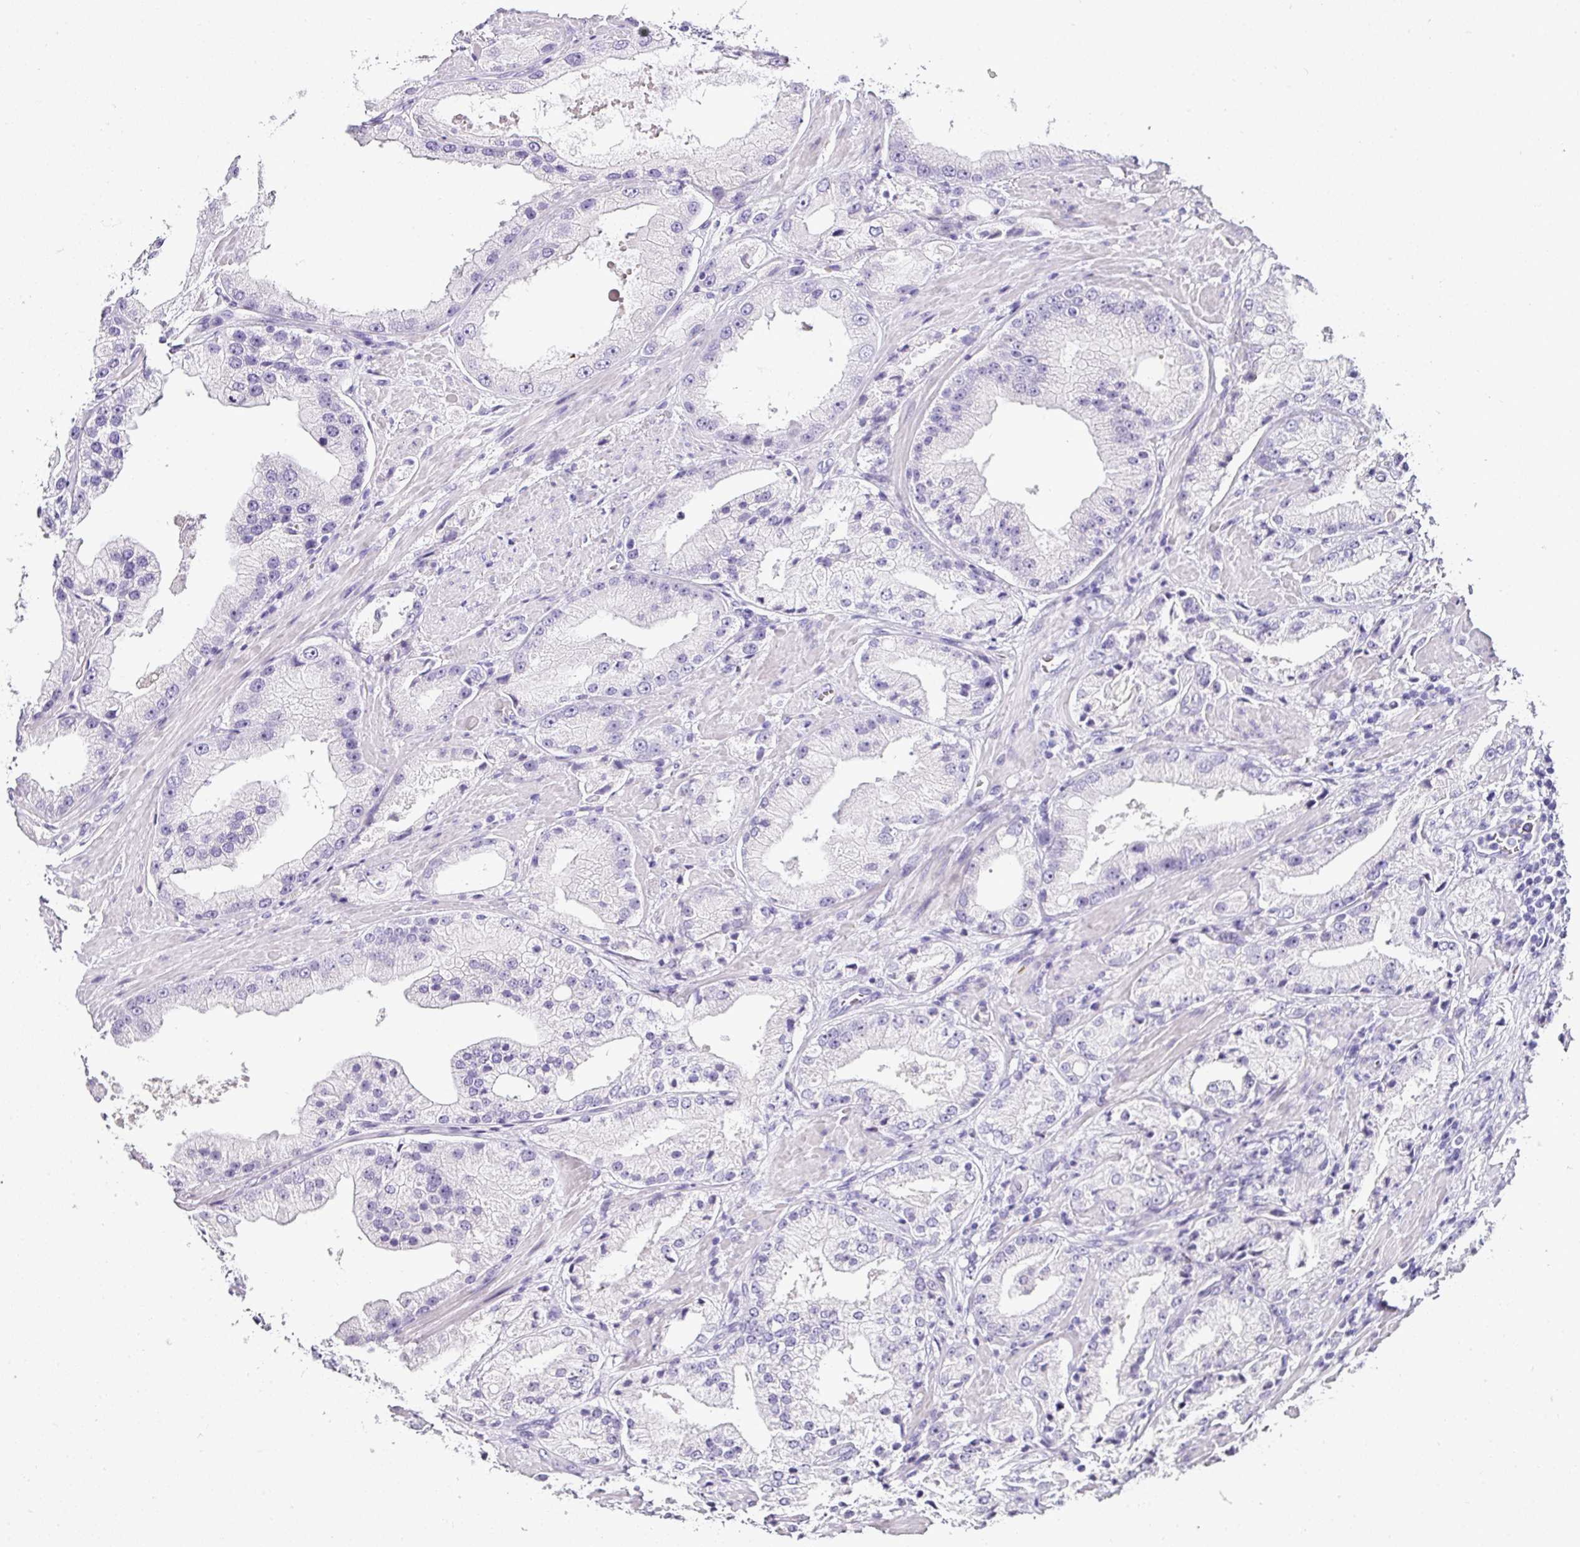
{"staining": {"intensity": "negative", "quantity": "none", "location": "none"}, "tissue": "prostate cancer", "cell_type": "Tumor cells", "image_type": "cancer", "snomed": [{"axis": "morphology", "description": "Adenocarcinoma, Low grade"}, {"axis": "topography", "description": "Prostate"}], "caption": "Image shows no significant protein staining in tumor cells of prostate low-grade adenocarcinoma. (Brightfield microscopy of DAB (3,3'-diaminobenzidine) immunohistochemistry at high magnification).", "gene": "NAPSA", "patient": {"sex": "male", "age": 67}}